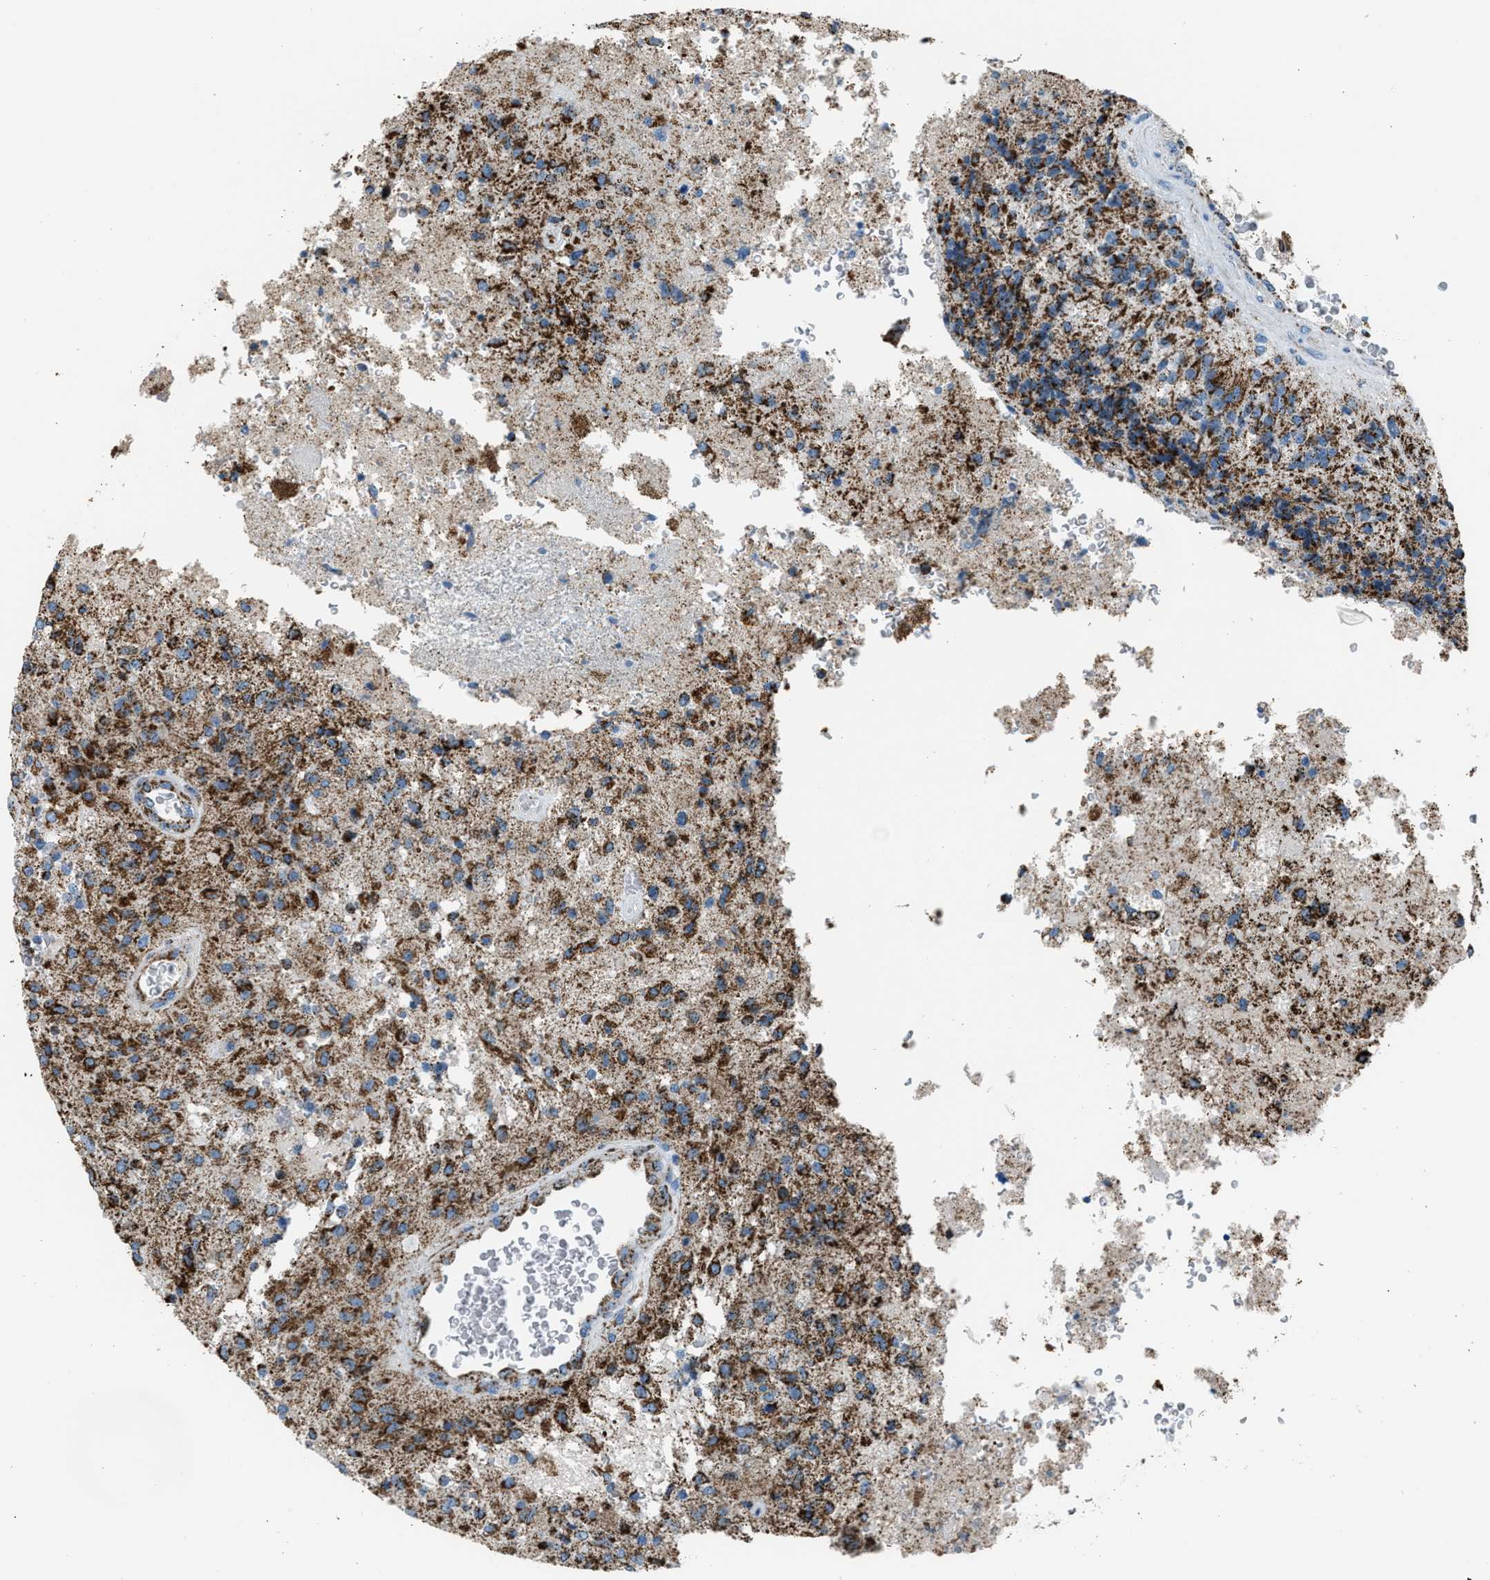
{"staining": {"intensity": "strong", "quantity": ">75%", "location": "cytoplasmic/membranous"}, "tissue": "glioma", "cell_type": "Tumor cells", "image_type": "cancer", "snomed": [{"axis": "morphology", "description": "Normal tissue, NOS"}, {"axis": "morphology", "description": "Glioma, malignant, High grade"}, {"axis": "topography", "description": "Cerebral cortex"}], "caption": "About >75% of tumor cells in human high-grade glioma (malignant) demonstrate strong cytoplasmic/membranous protein staining as visualized by brown immunohistochemical staining.", "gene": "MDH2", "patient": {"sex": "male", "age": 77}}